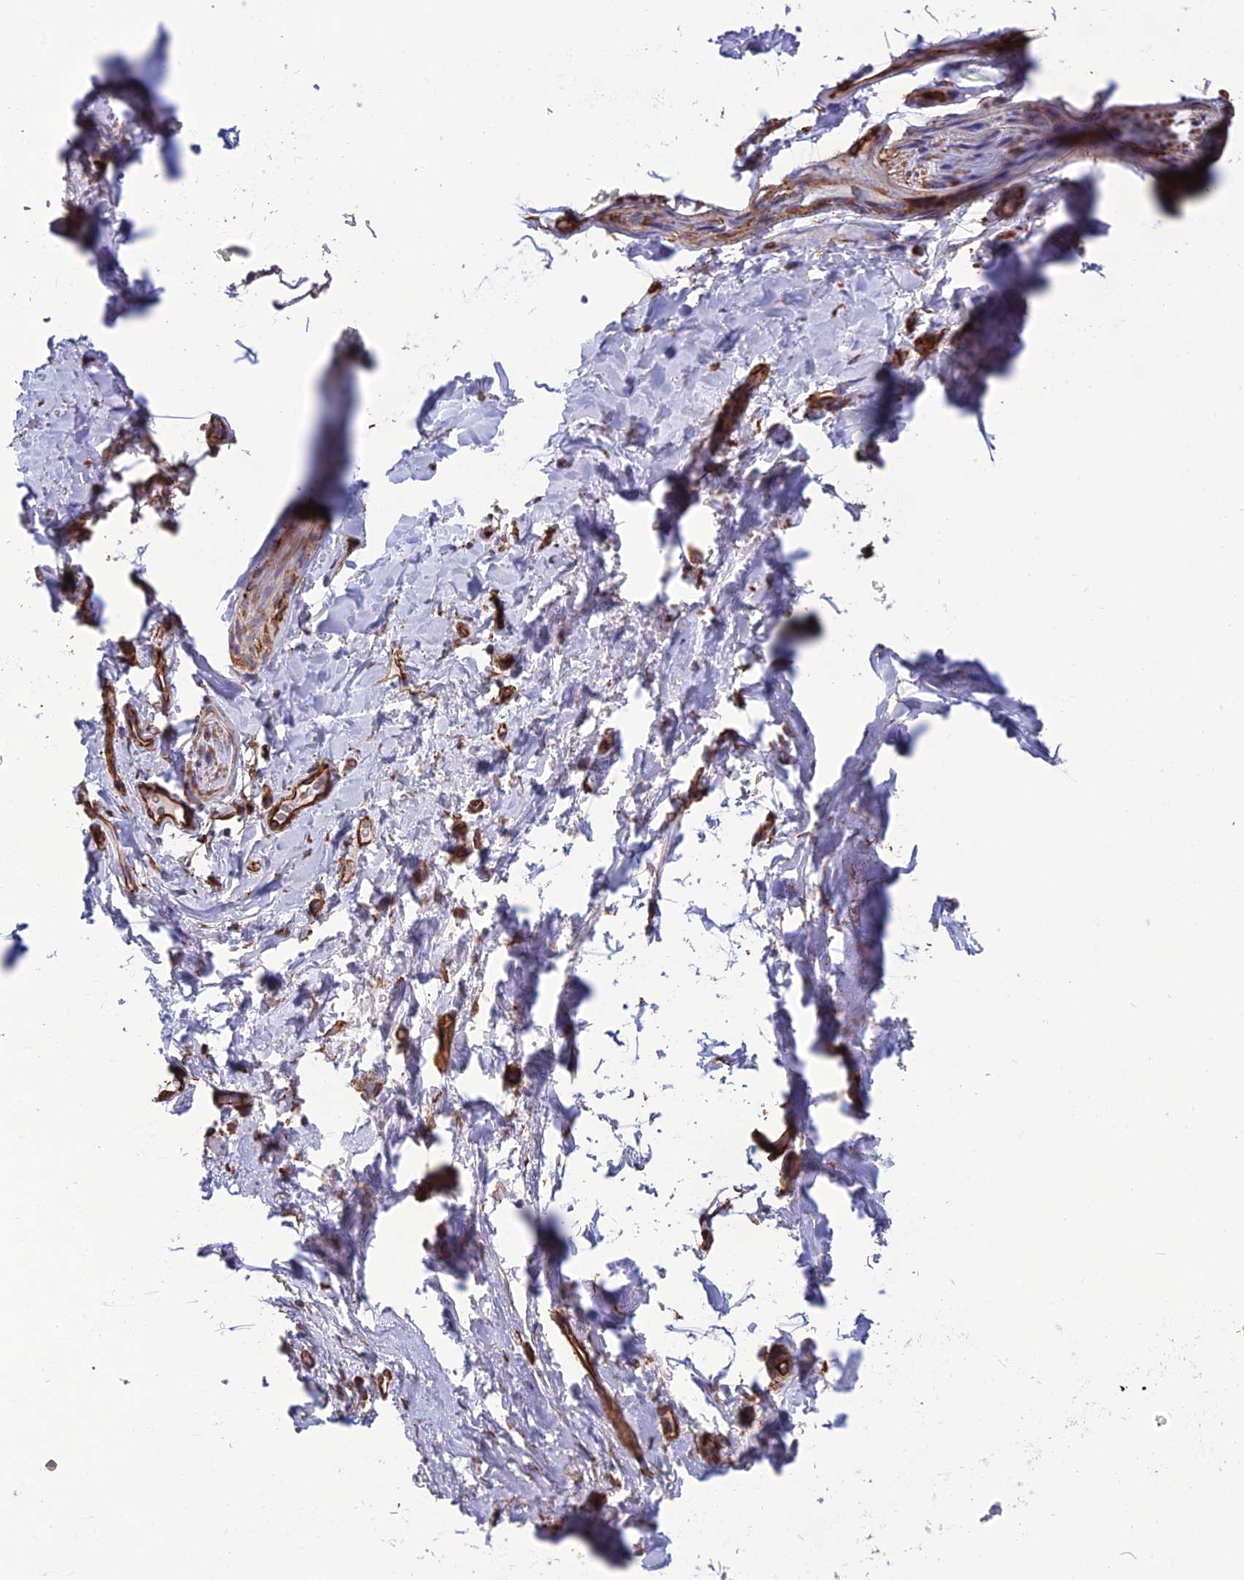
{"staining": {"intensity": "strong", "quantity": ">75%", "location": "cytoplasmic/membranous"}, "tissue": "soft tissue", "cell_type": "Fibroblasts", "image_type": "normal", "snomed": [{"axis": "morphology", "description": "Normal tissue, NOS"}, {"axis": "topography", "description": "Lymph node"}, {"axis": "topography", "description": "Bronchus"}], "caption": "Brown immunohistochemical staining in normal human soft tissue demonstrates strong cytoplasmic/membranous expression in about >75% of fibroblasts.", "gene": "FBXL20", "patient": {"sex": "male", "age": 63}}